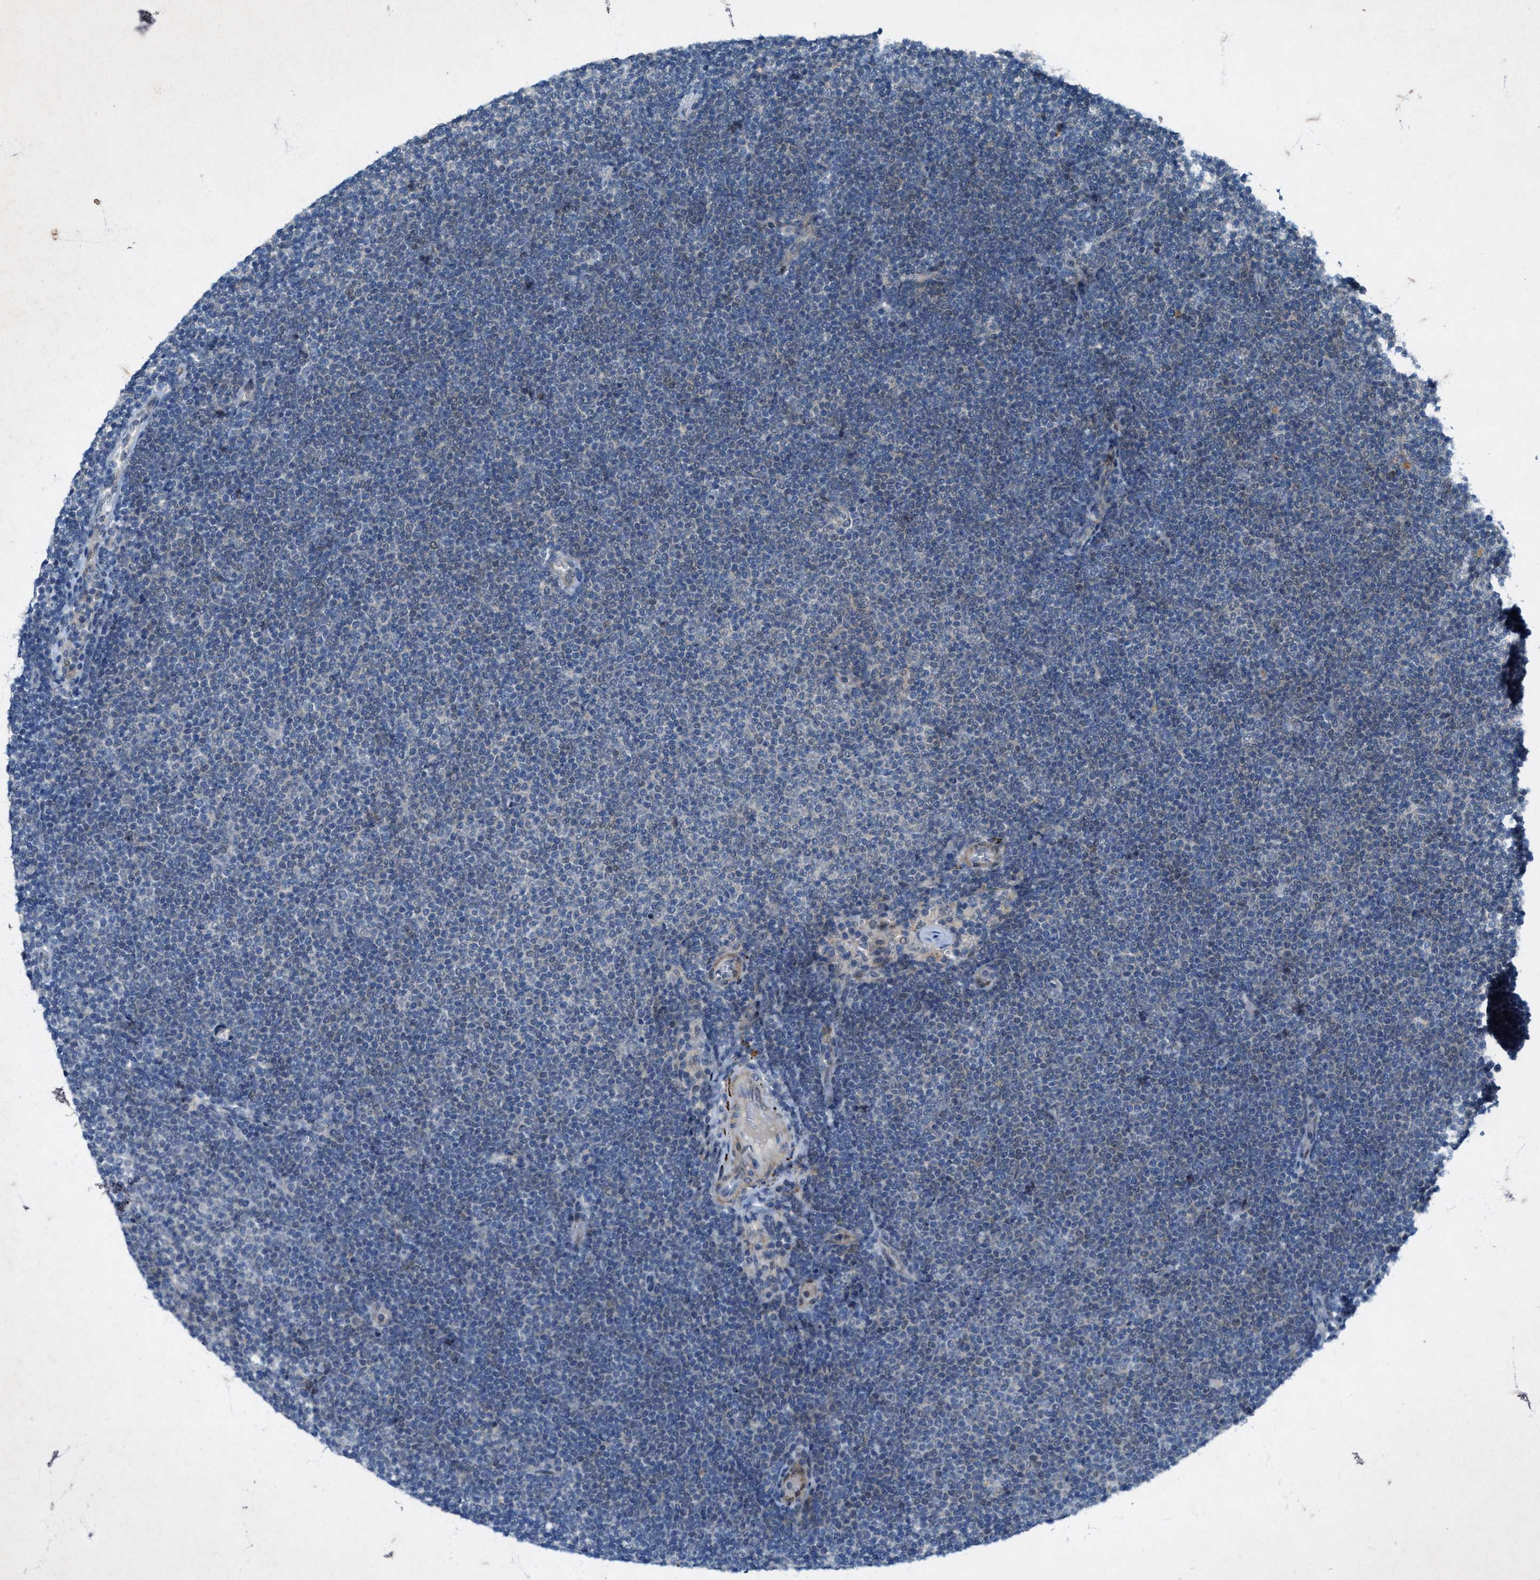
{"staining": {"intensity": "negative", "quantity": "none", "location": "none"}, "tissue": "lymphoma", "cell_type": "Tumor cells", "image_type": "cancer", "snomed": [{"axis": "morphology", "description": "Malignant lymphoma, non-Hodgkin's type, Low grade"}, {"axis": "topography", "description": "Lymph node"}], "caption": "Tumor cells are negative for protein expression in human malignant lymphoma, non-Hodgkin's type (low-grade).", "gene": "URGCP", "patient": {"sex": "female", "age": 53}}